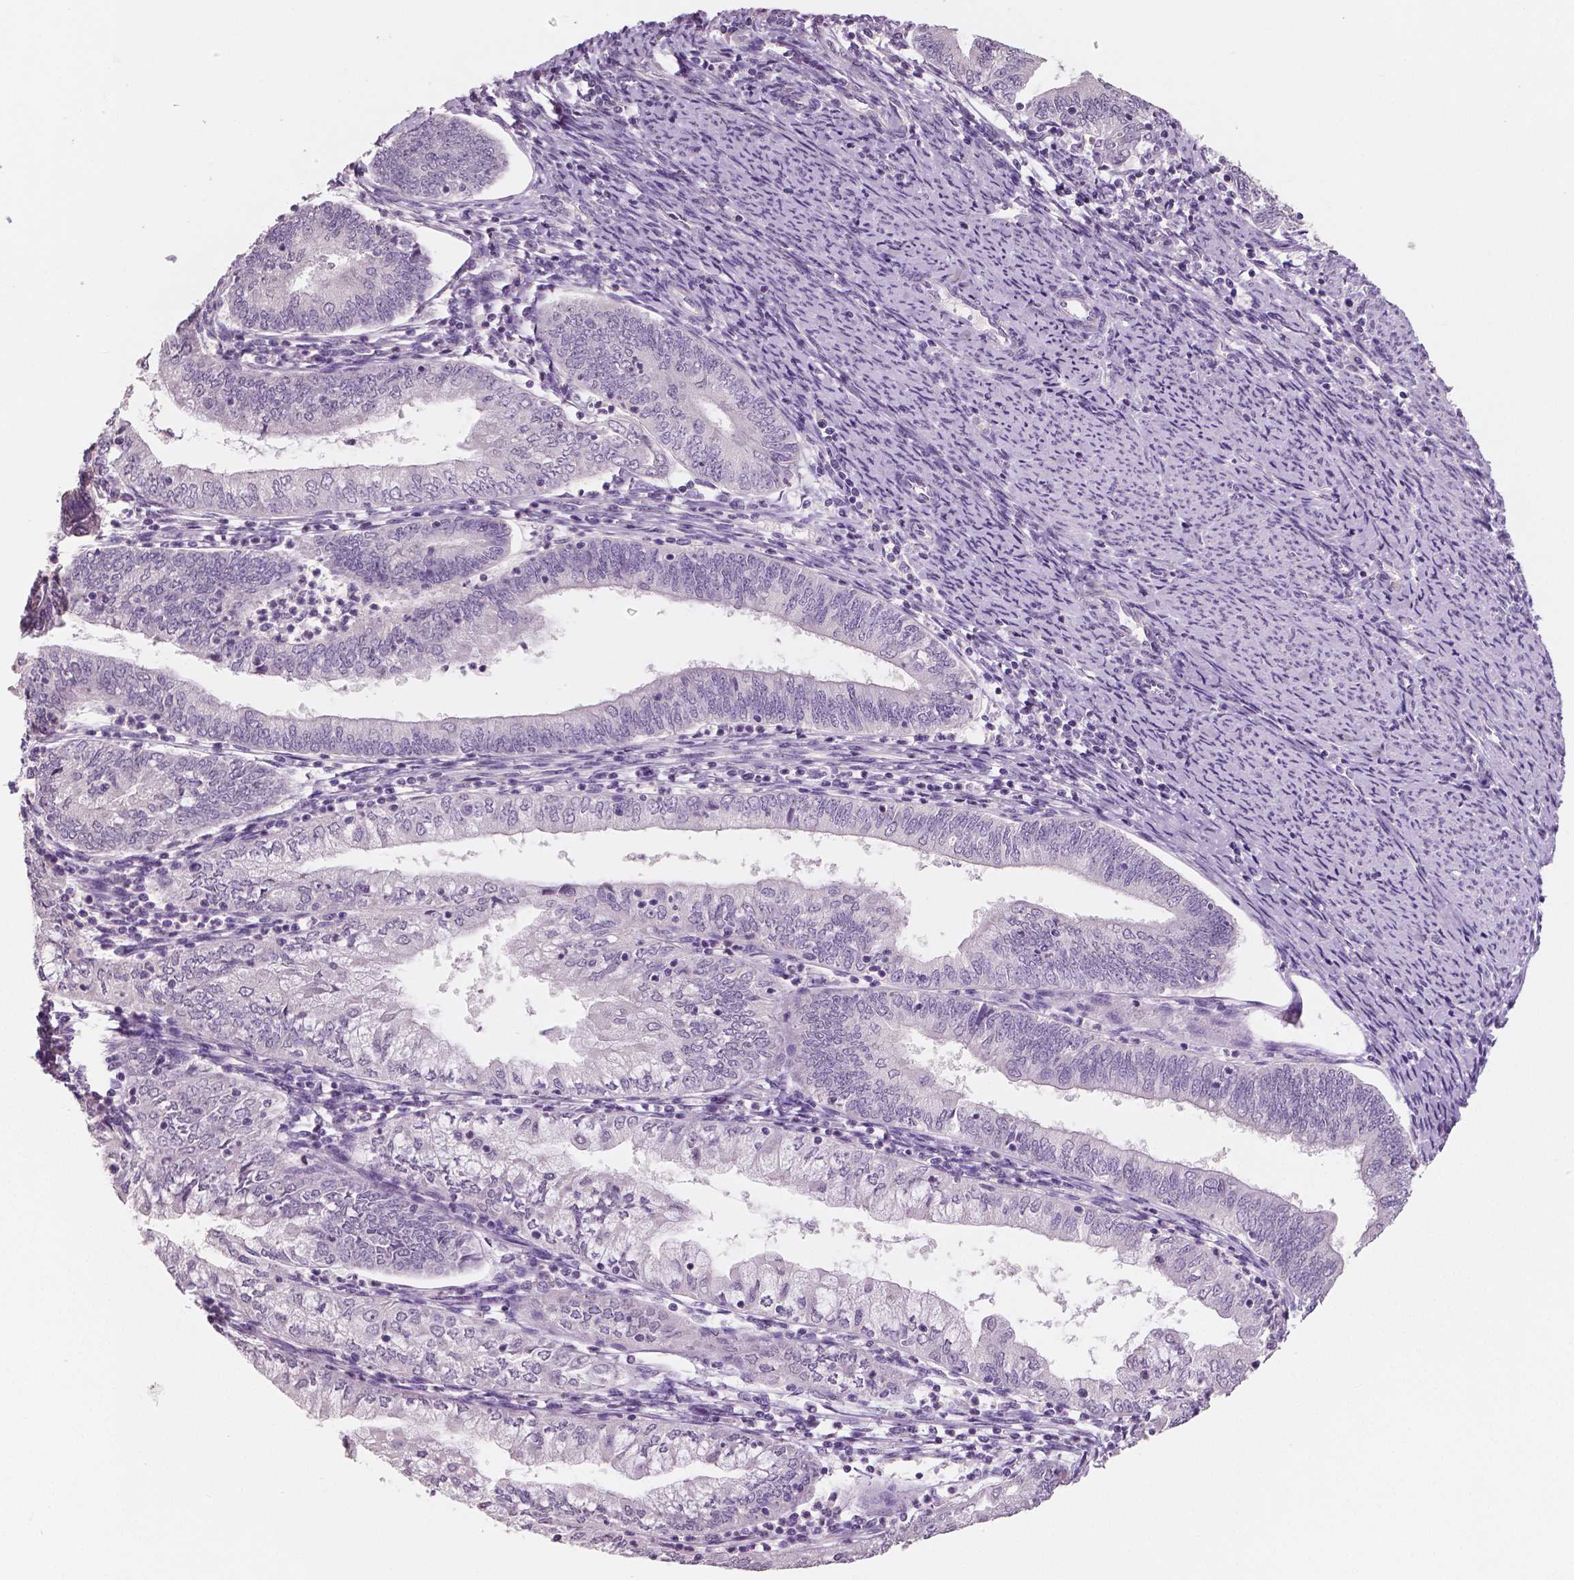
{"staining": {"intensity": "negative", "quantity": "none", "location": "none"}, "tissue": "endometrial cancer", "cell_type": "Tumor cells", "image_type": "cancer", "snomed": [{"axis": "morphology", "description": "Adenocarcinoma, NOS"}, {"axis": "topography", "description": "Endometrium"}], "caption": "Immunohistochemical staining of endometrial adenocarcinoma shows no significant staining in tumor cells.", "gene": "NECAB1", "patient": {"sex": "female", "age": 55}}